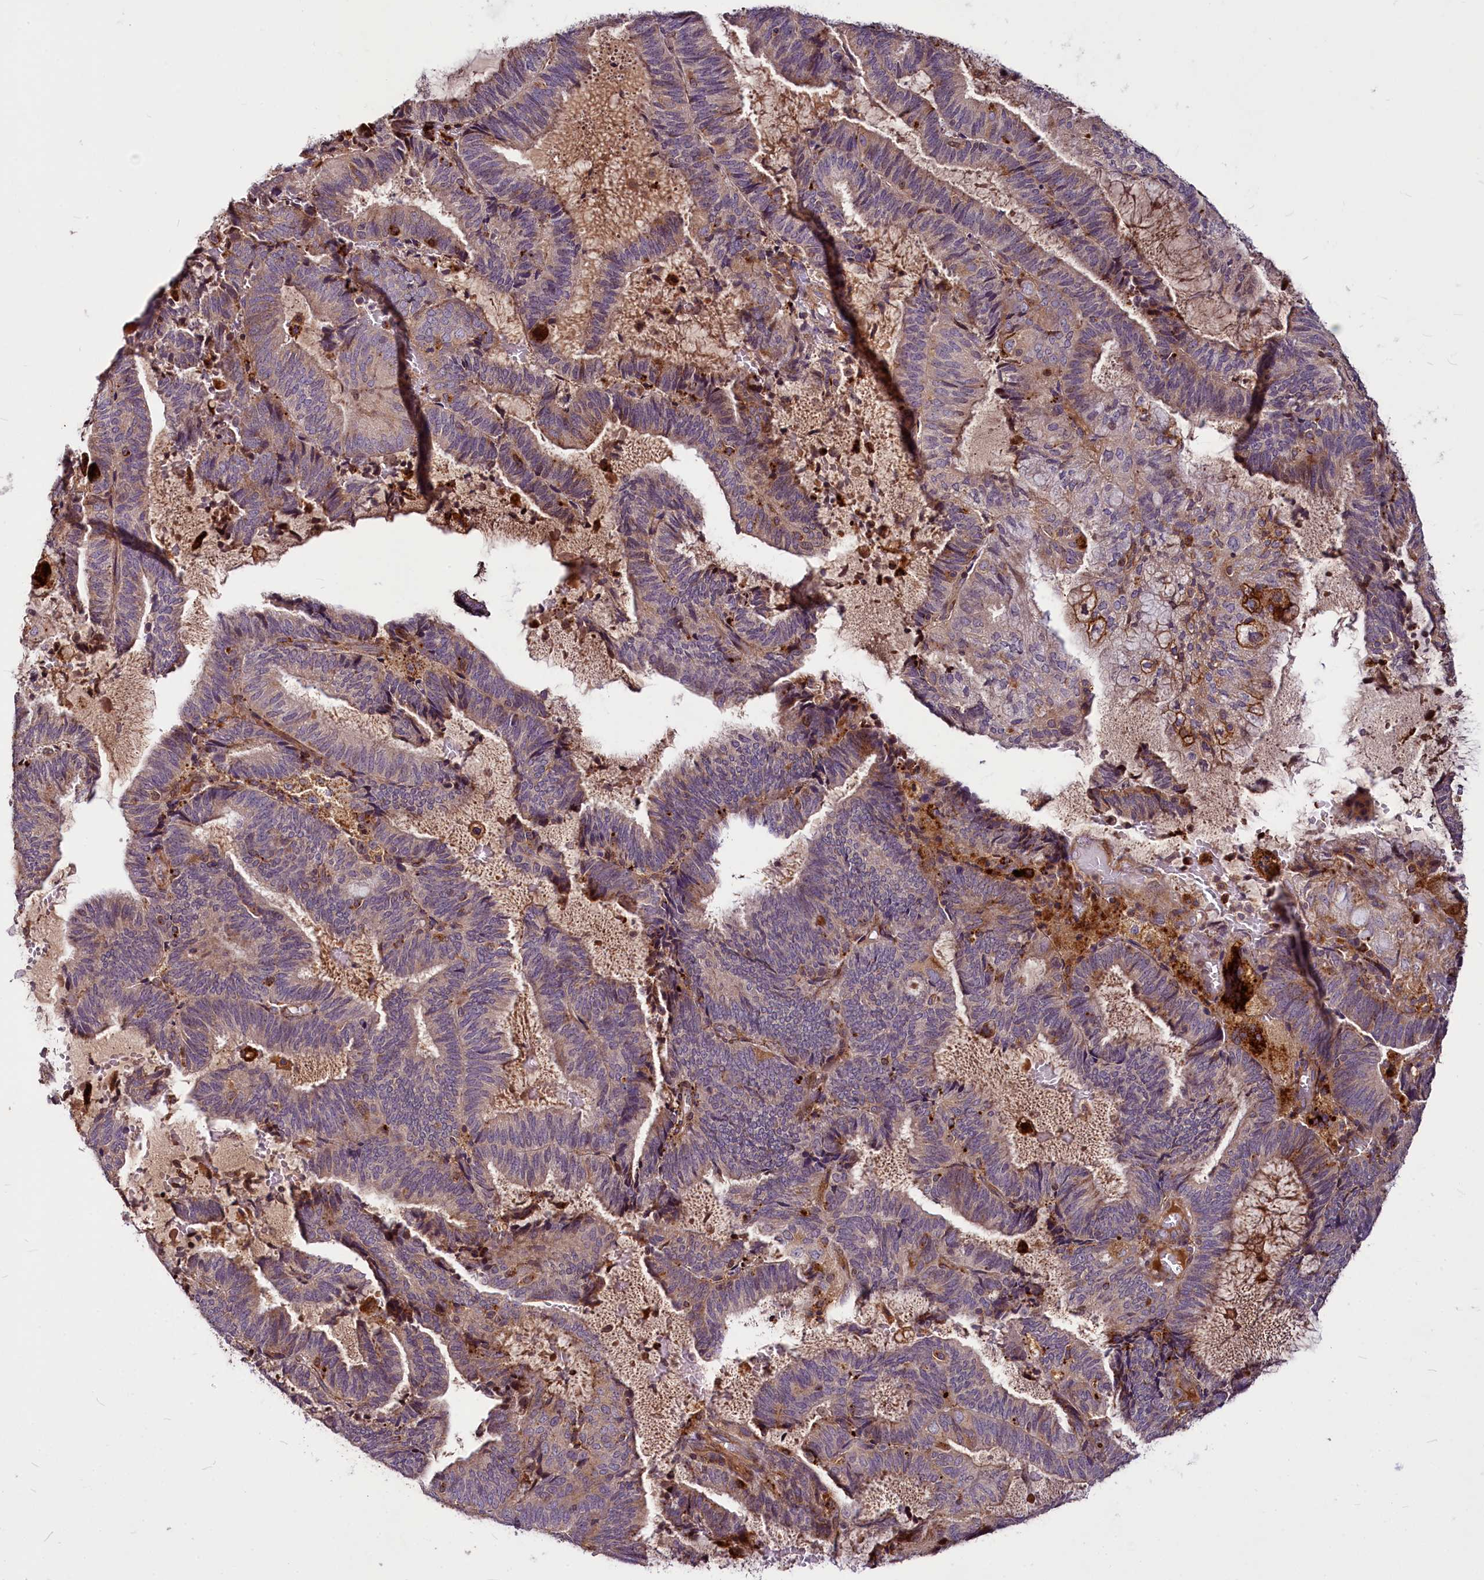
{"staining": {"intensity": "weak", "quantity": "<25%", "location": "cytoplasmic/membranous"}, "tissue": "endometrial cancer", "cell_type": "Tumor cells", "image_type": "cancer", "snomed": [{"axis": "morphology", "description": "Adenocarcinoma, NOS"}, {"axis": "topography", "description": "Endometrium"}], "caption": "A micrograph of human endometrial cancer (adenocarcinoma) is negative for staining in tumor cells. Brightfield microscopy of immunohistochemistry stained with DAB (brown) and hematoxylin (blue), captured at high magnification.", "gene": "C11orf86", "patient": {"sex": "female", "age": 81}}